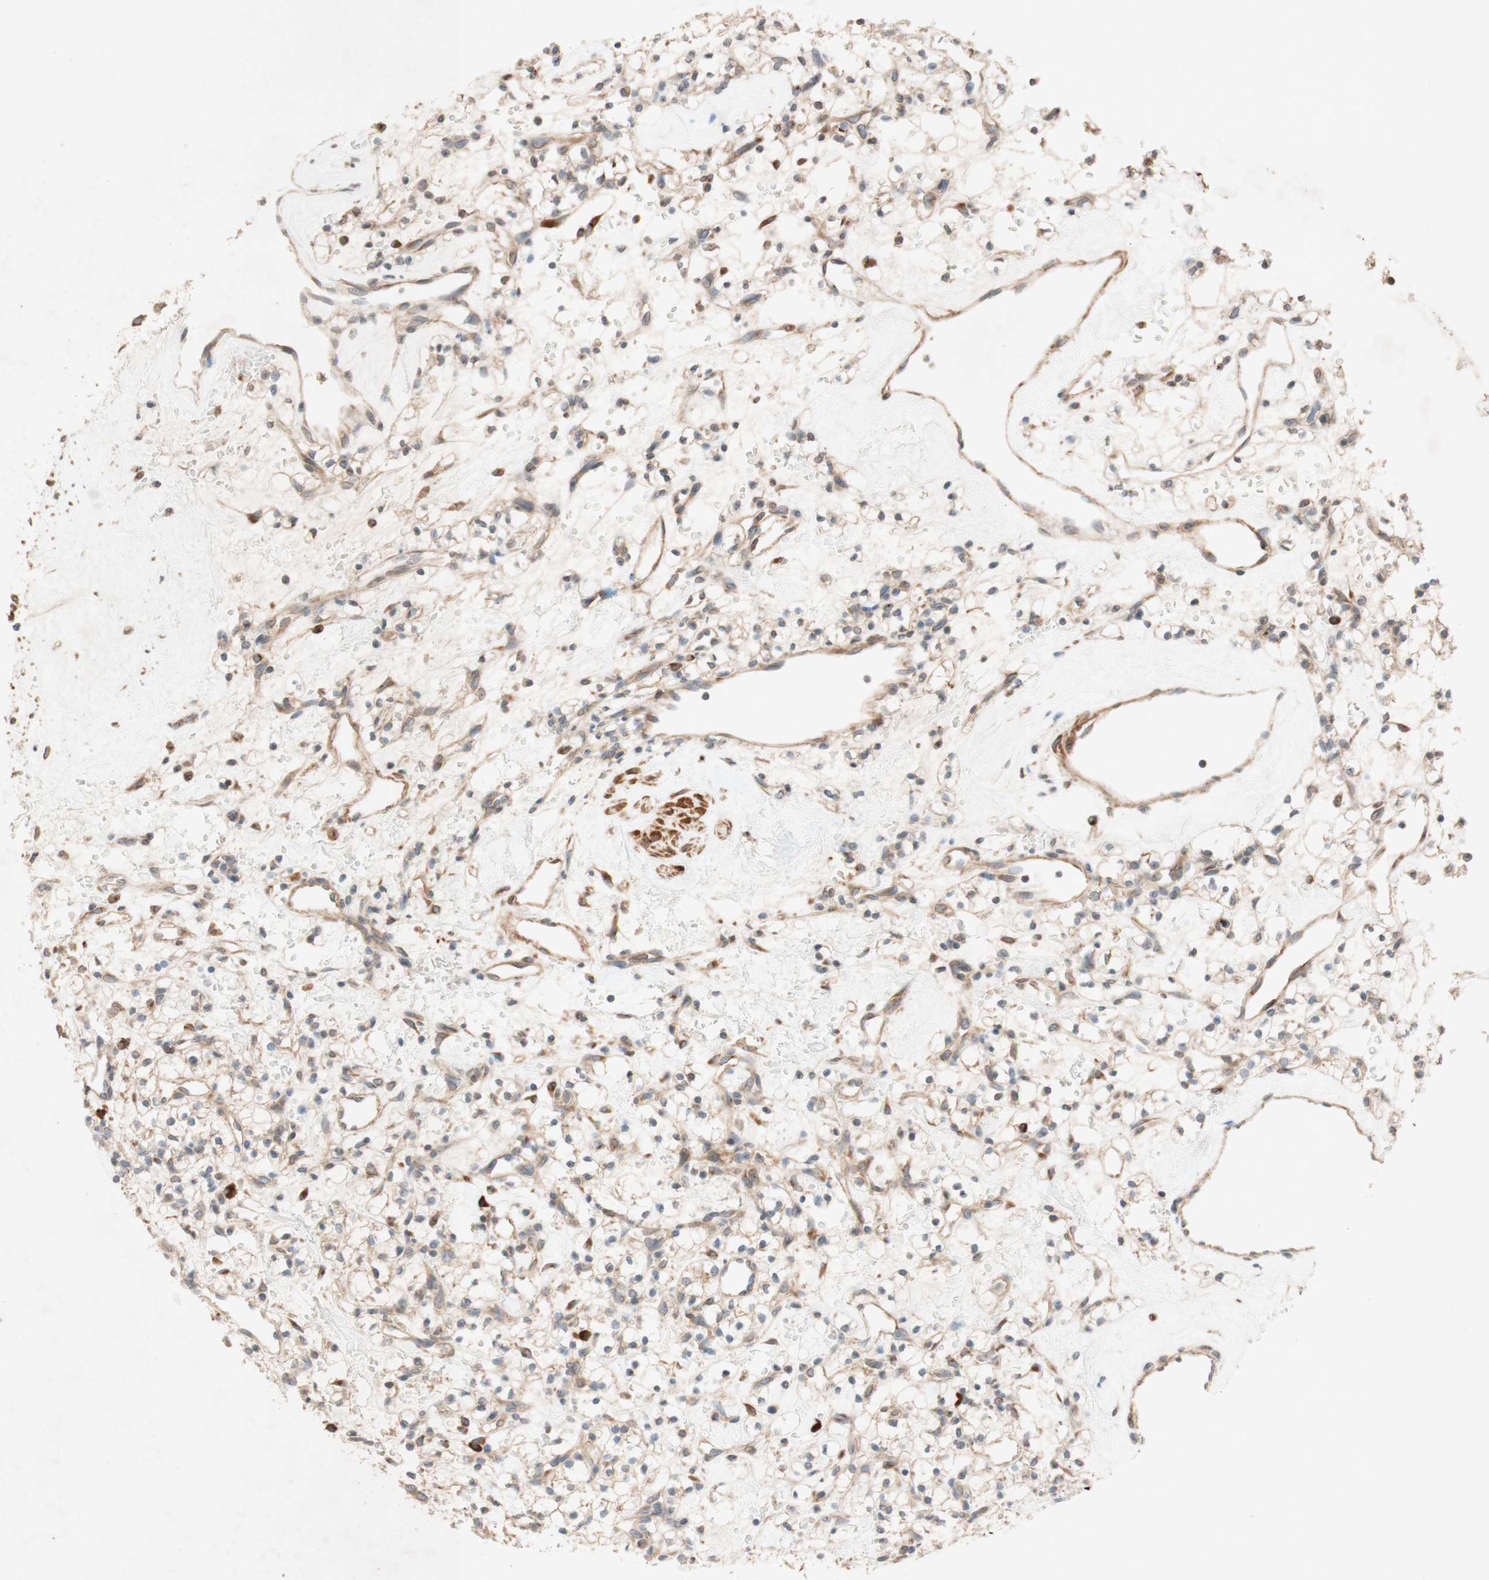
{"staining": {"intensity": "weak", "quantity": ">75%", "location": "cytoplasmic/membranous"}, "tissue": "renal cancer", "cell_type": "Tumor cells", "image_type": "cancer", "snomed": [{"axis": "morphology", "description": "Adenocarcinoma, NOS"}, {"axis": "topography", "description": "Kidney"}], "caption": "Immunohistochemical staining of renal adenocarcinoma displays weak cytoplasmic/membranous protein expression in approximately >75% of tumor cells.", "gene": "PTPRU", "patient": {"sex": "female", "age": 60}}